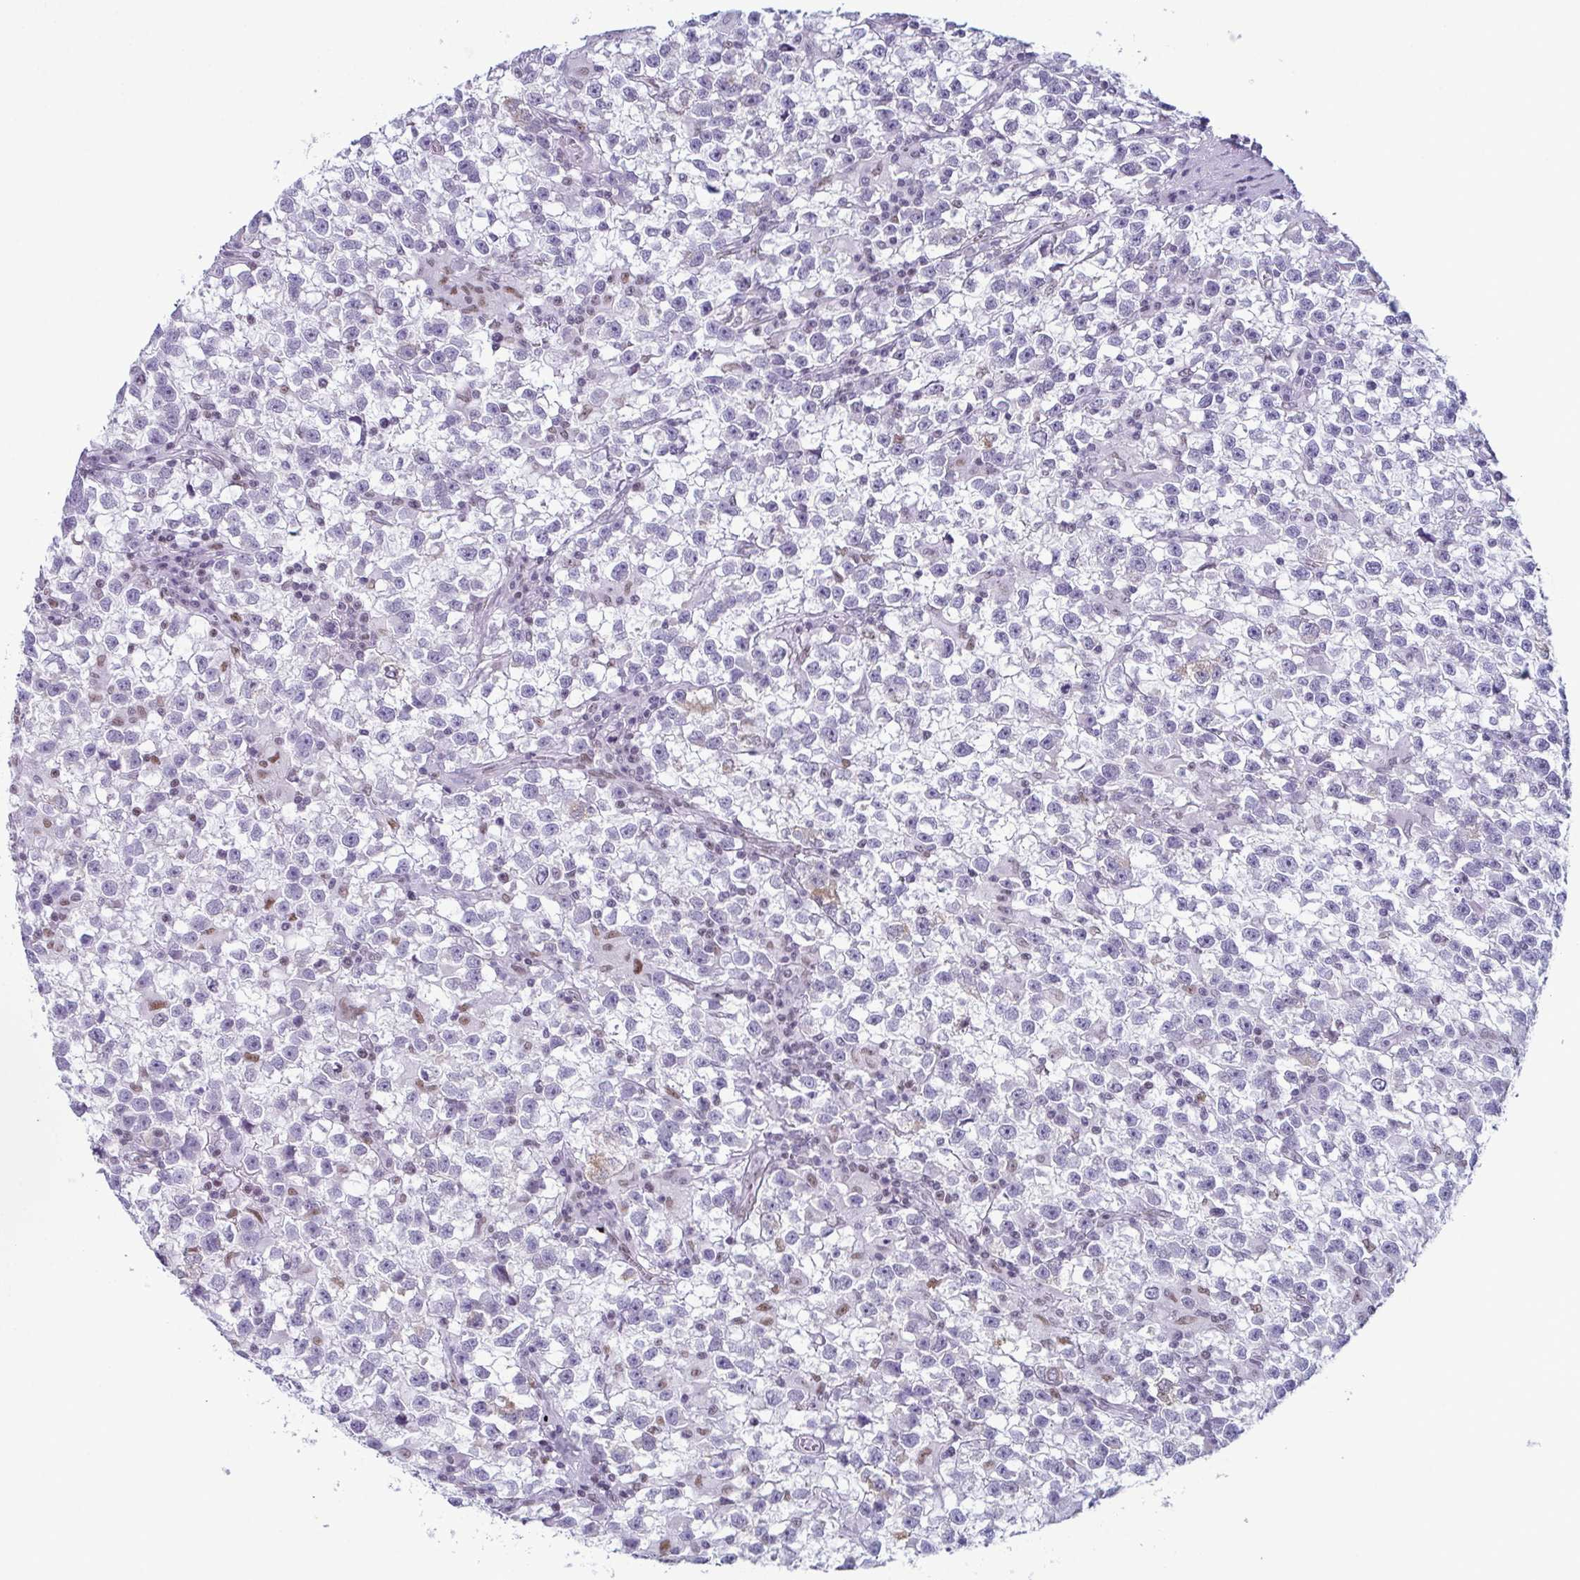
{"staining": {"intensity": "negative", "quantity": "none", "location": "none"}, "tissue": "testis cancer", "cell_type": "Tumor cells", "image_type": "cancer", "snomed": [{"axis": "morphology", "description": "Seminoma, NOS"}, {"axis": "topography", "description": "Testis"}], "caption": "Image shows no significant protein expression in tumor cells of testis cancer (seminoma). The staining is performed using DAB brown chromogen with nuclei counter-stained in using hematoxylin.", "gene": "RBM7", "patient": {"sex": "male", "age": 31}}